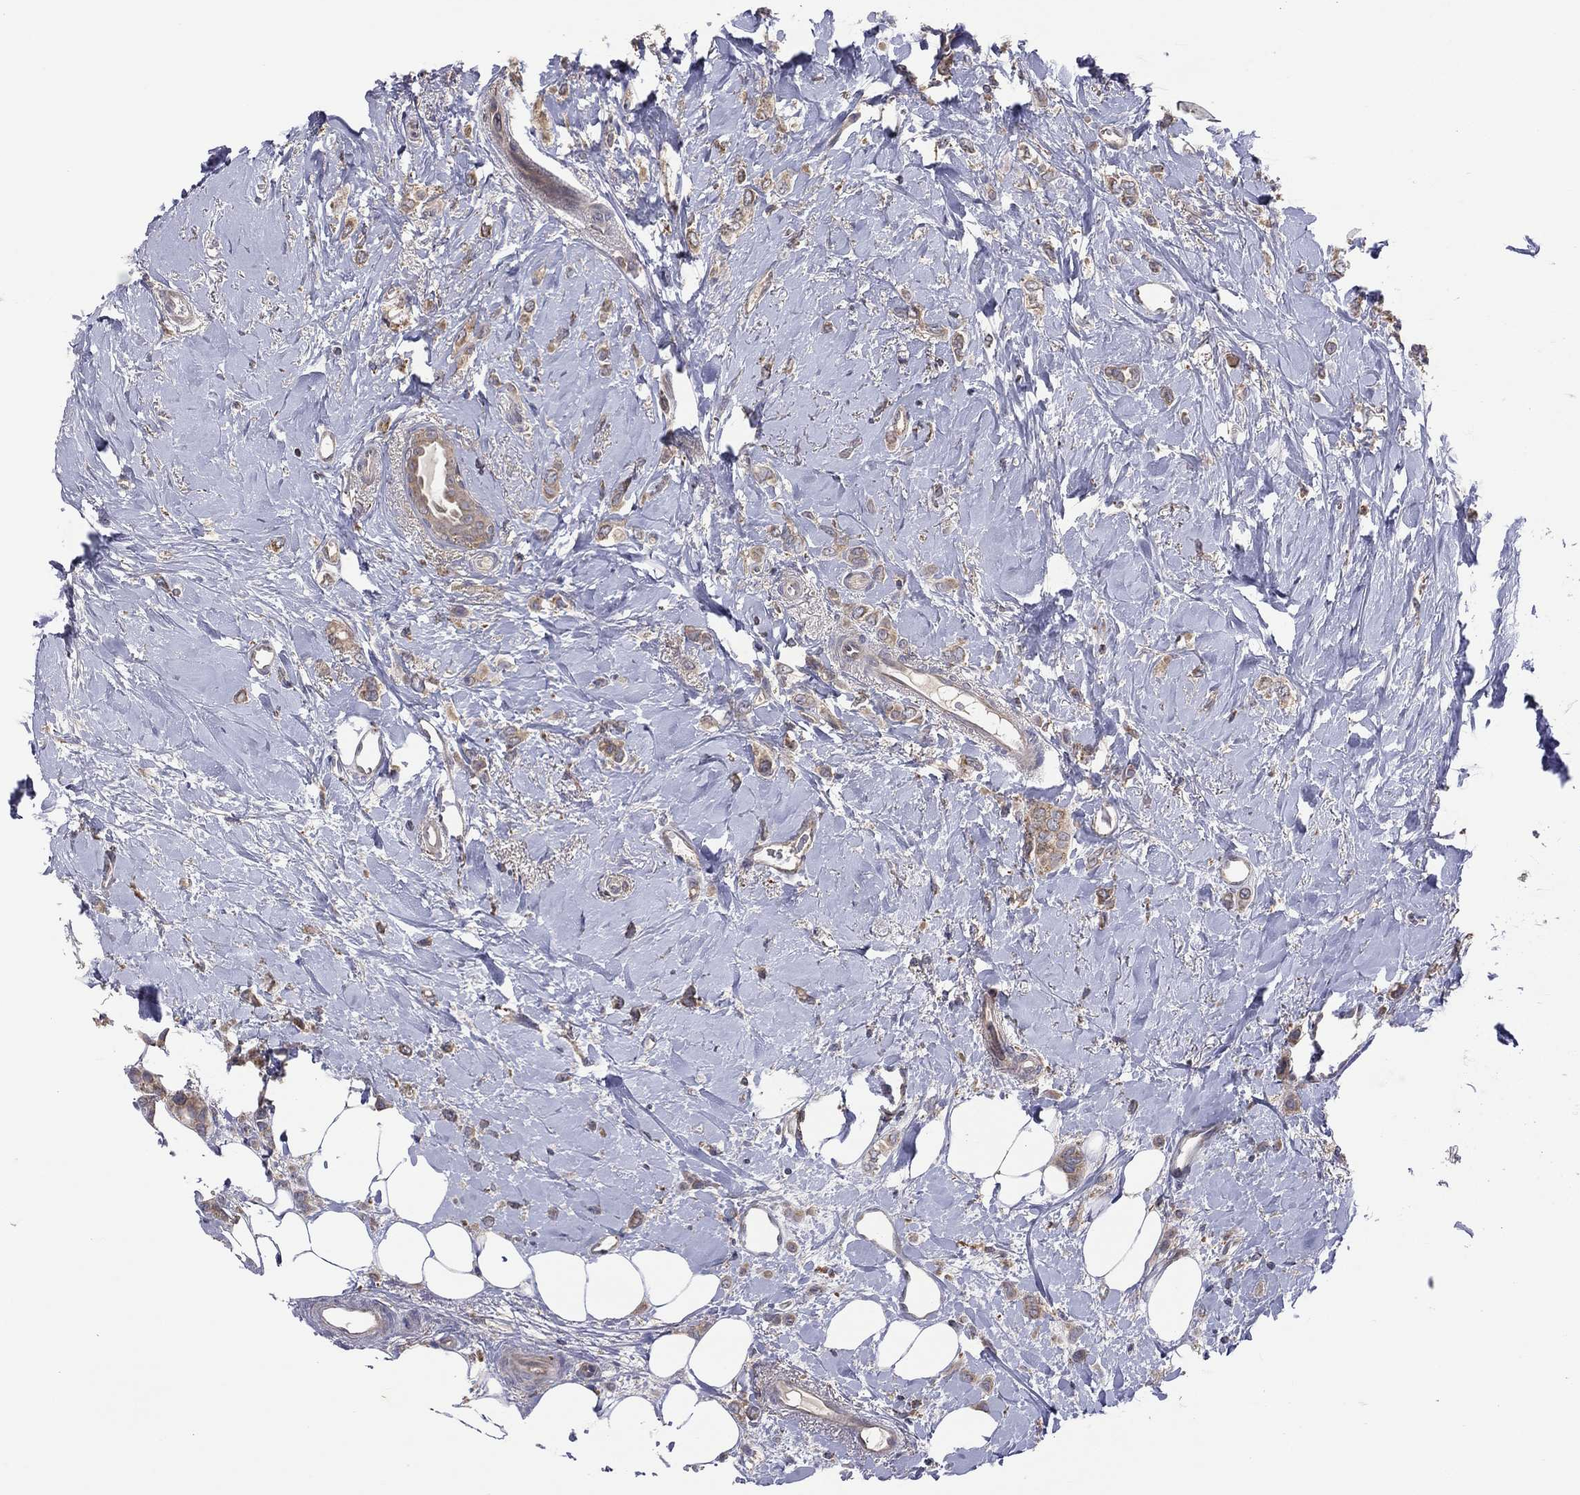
{"staining": {"intensity": "weak", "quantity": ">75%", "location": "cytoplasmic/membranous"}, "tissue": "breast cancer", "cell_type": "Tumor cells", "image_type": "cancer", "snomed": [{"axis": "morphology", "description": "Lobular carcinoma"}, {"axis": "topography", "description": "Breast"}], "caption": "Protein analysis of breast cancer (lobular carcinoma) tissue demonstrates weak cytoplasmic/membranous positivity in about >75% of tumor cells.", "gene": "STARD3", "patient": {"sex": "female", "age": 66}}